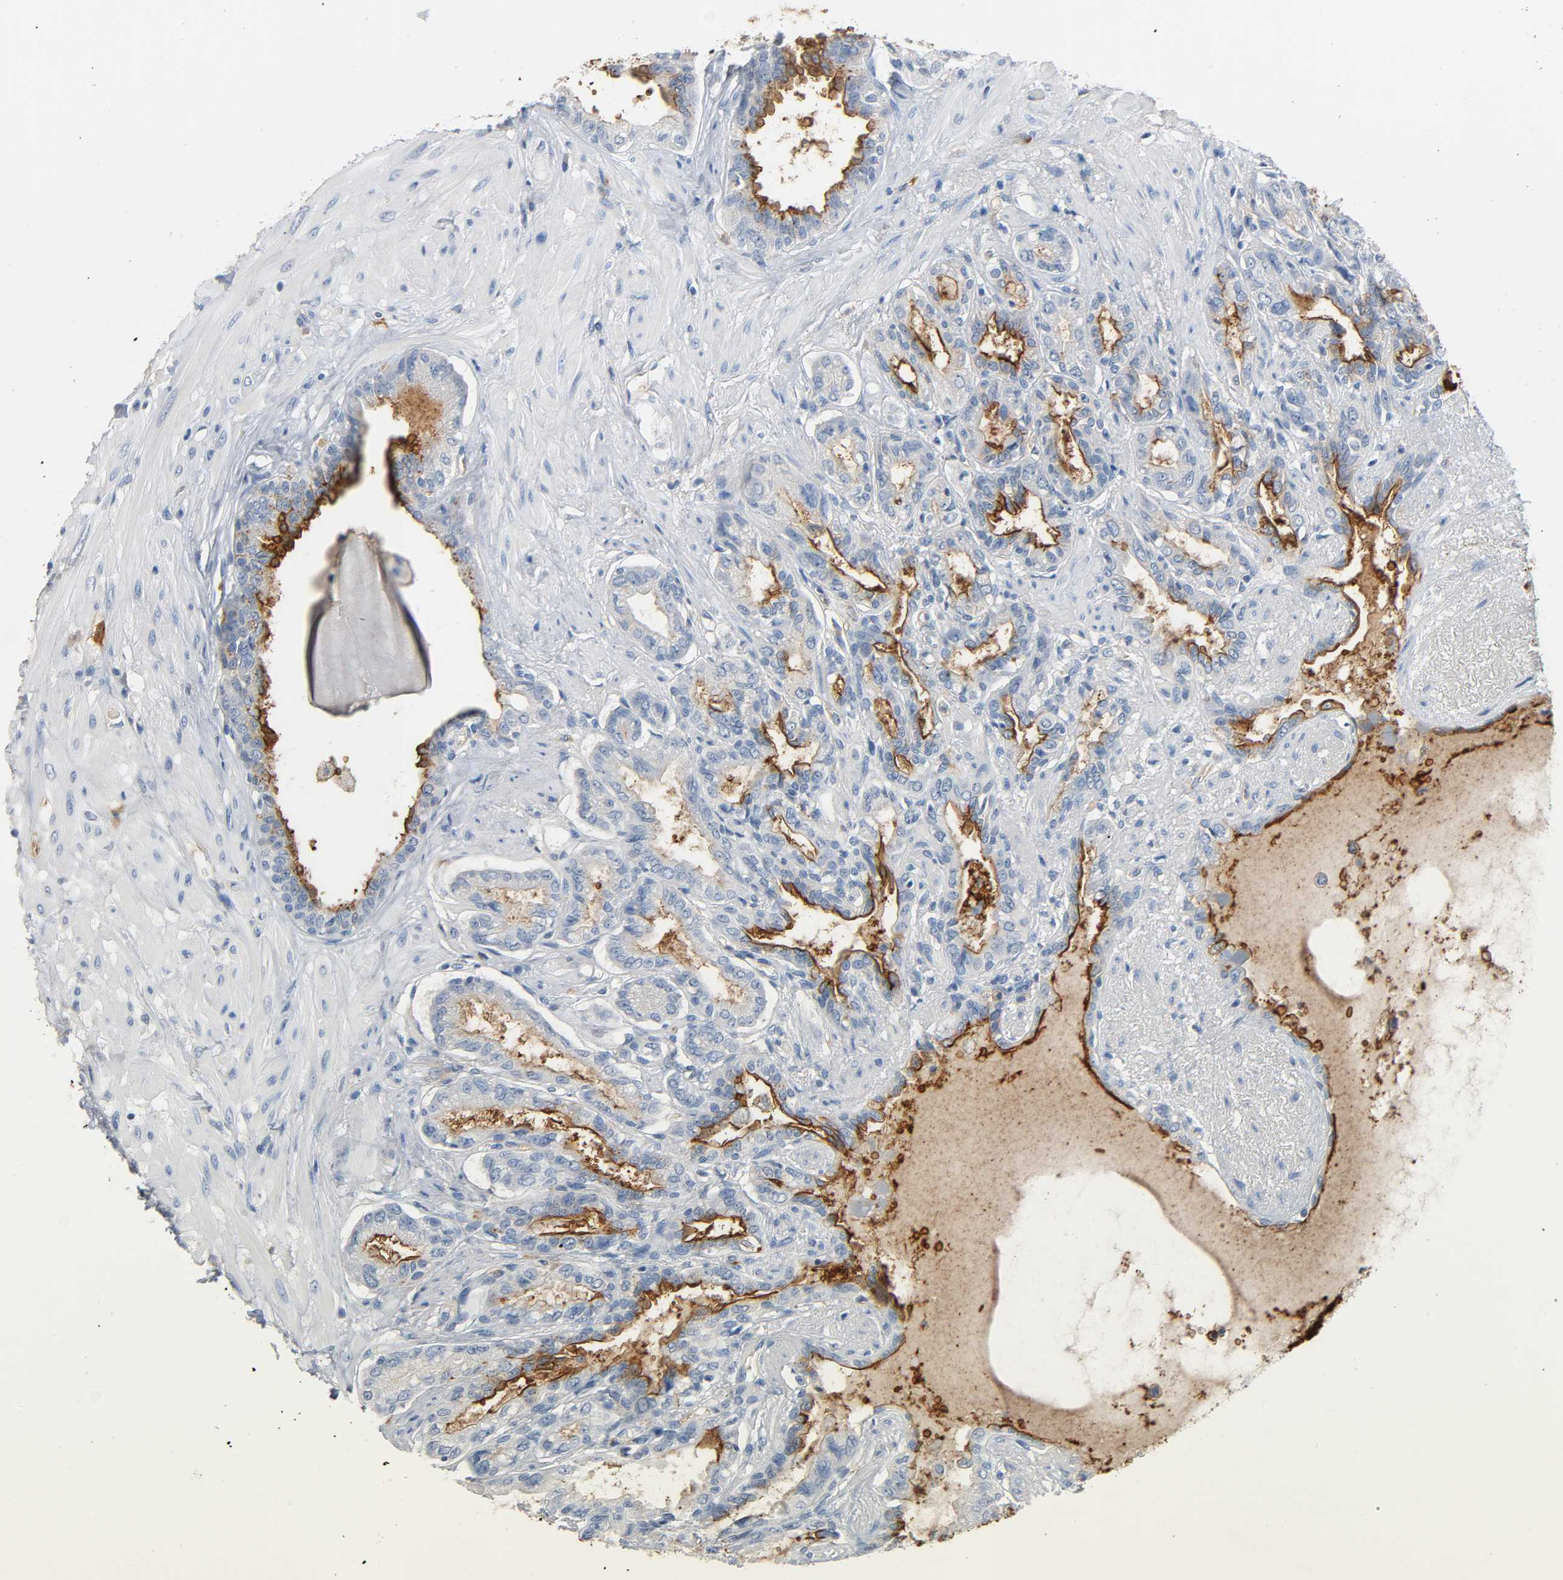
{"staining": {"intensity": "moderate", "quantity": "25%-75%", "location": "cytoplasmic/membranous"}, "tissue": "seminal vesicle", "cell_type": "Glandular cells", "image_type": "normal", "snomed": [{"axis": "morphology", "description": "Normal tissue, NOS"}, {"axis": "topography", "description": "Seminal veicle"}], "caption": "Protein staining demonstrates moderate cytoplasmic/membranous expression in about 25%-75% of glandular cells in benign seminal vesicle.", "gene": "ANPEP", "patient": {"sex": "male", "age": 61}}